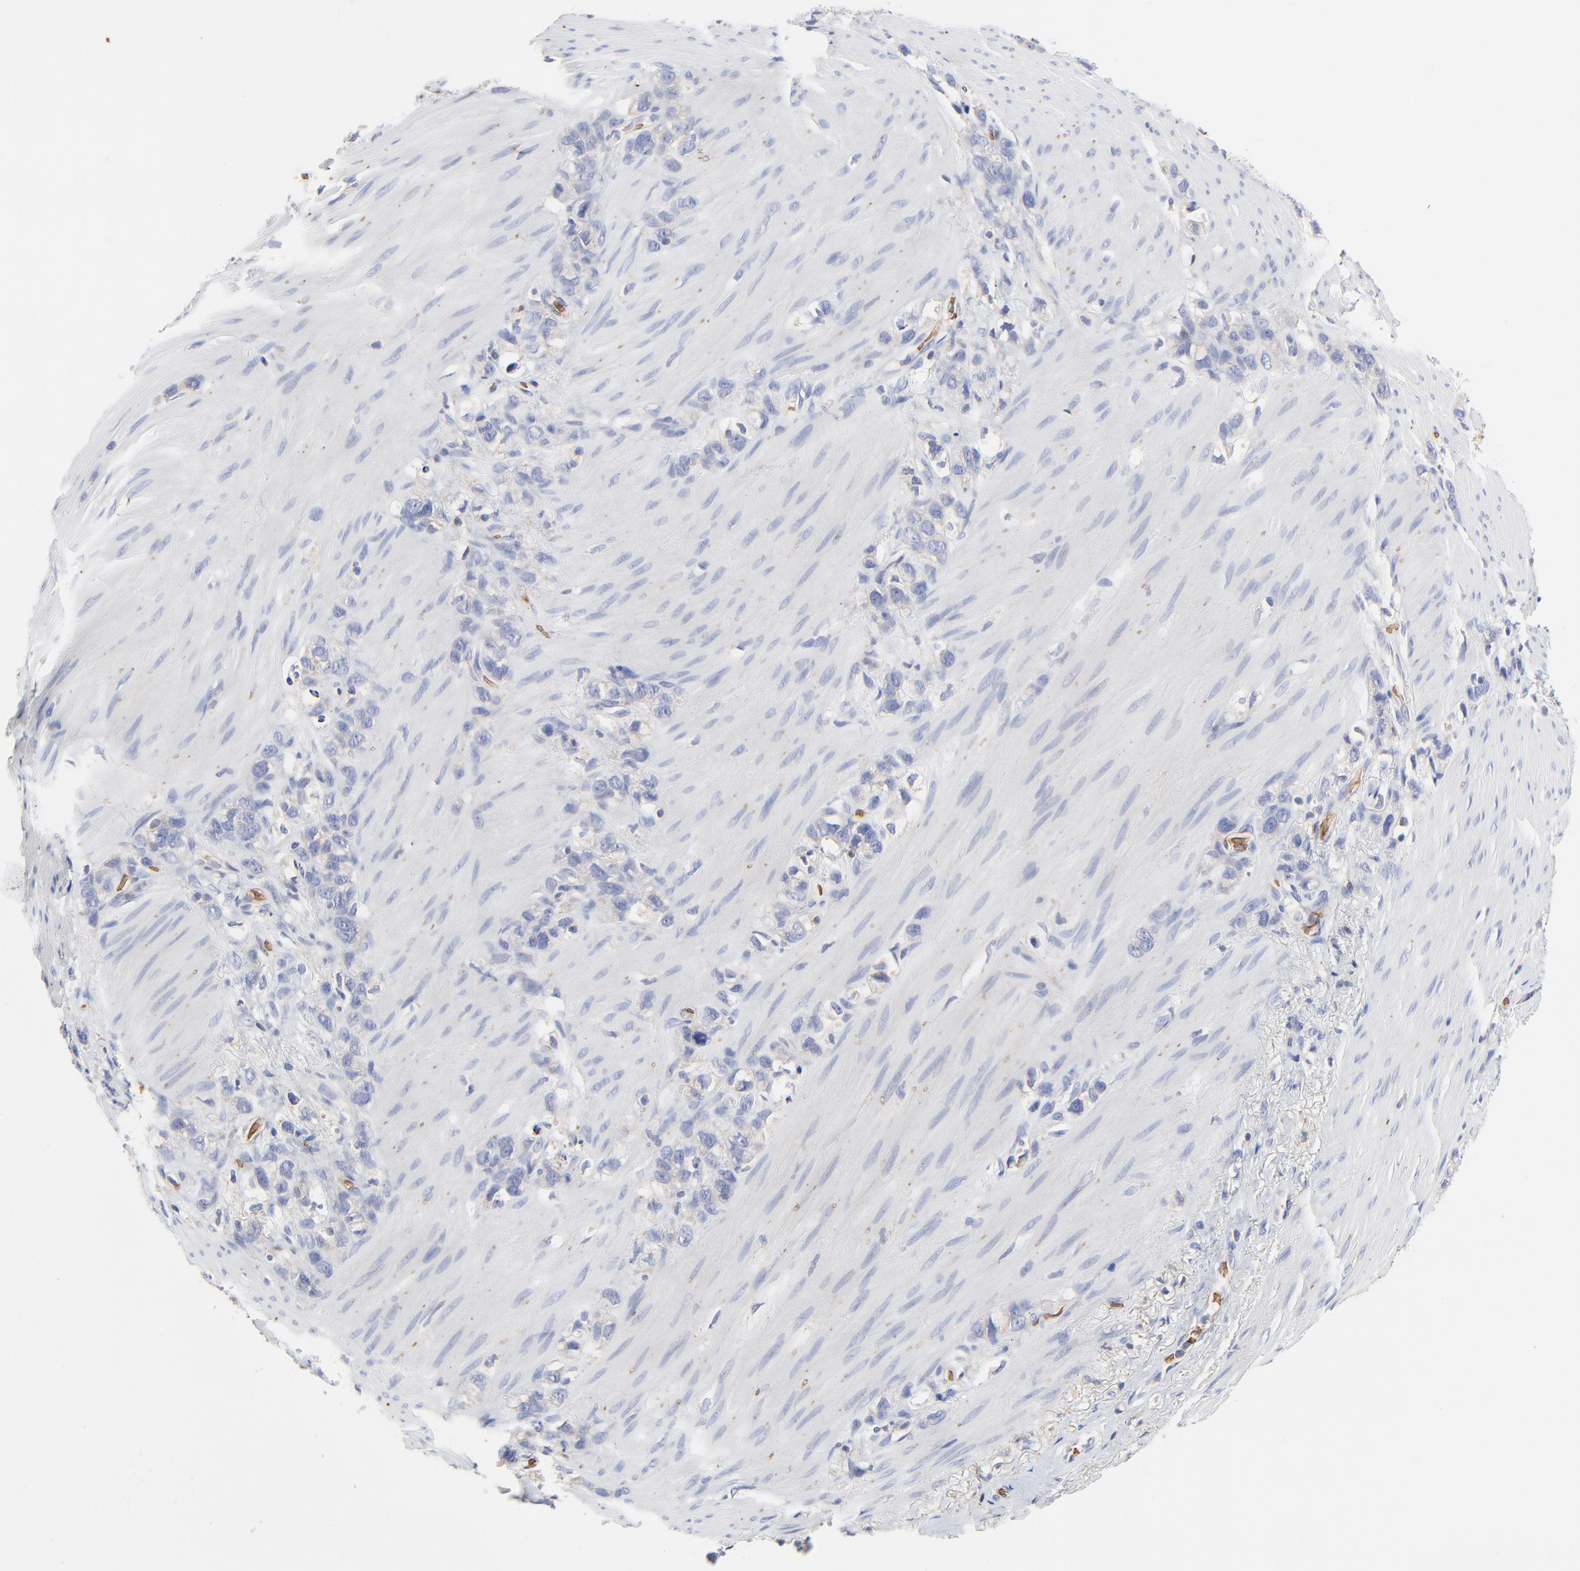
{"staining": {"intensity": "negative", "quantity": "none", "location": "none"}, "tissue": "stomach cancer", "cell_type": "Tumor cells", "image_type": "cancer", "snomed": [{"axis": "morphology", "description": "Normal tissue, NOS"}, {"axis": "morphology", "description": "Adenocarcinoma, NOS"}, {"axis": "morphology", "description": "Adenocarcinoma, High grade"}, {"axis": "topography", "description": "Stomach, upper"}, {"axis": "topography", "description": "Stomach"}], "caption": "Tumor cells are negative for brown protein staining in stomach high-grade adenocarcinoma.", "gene": "PAG1", "patient": {"sex": "female", "age": 65}}